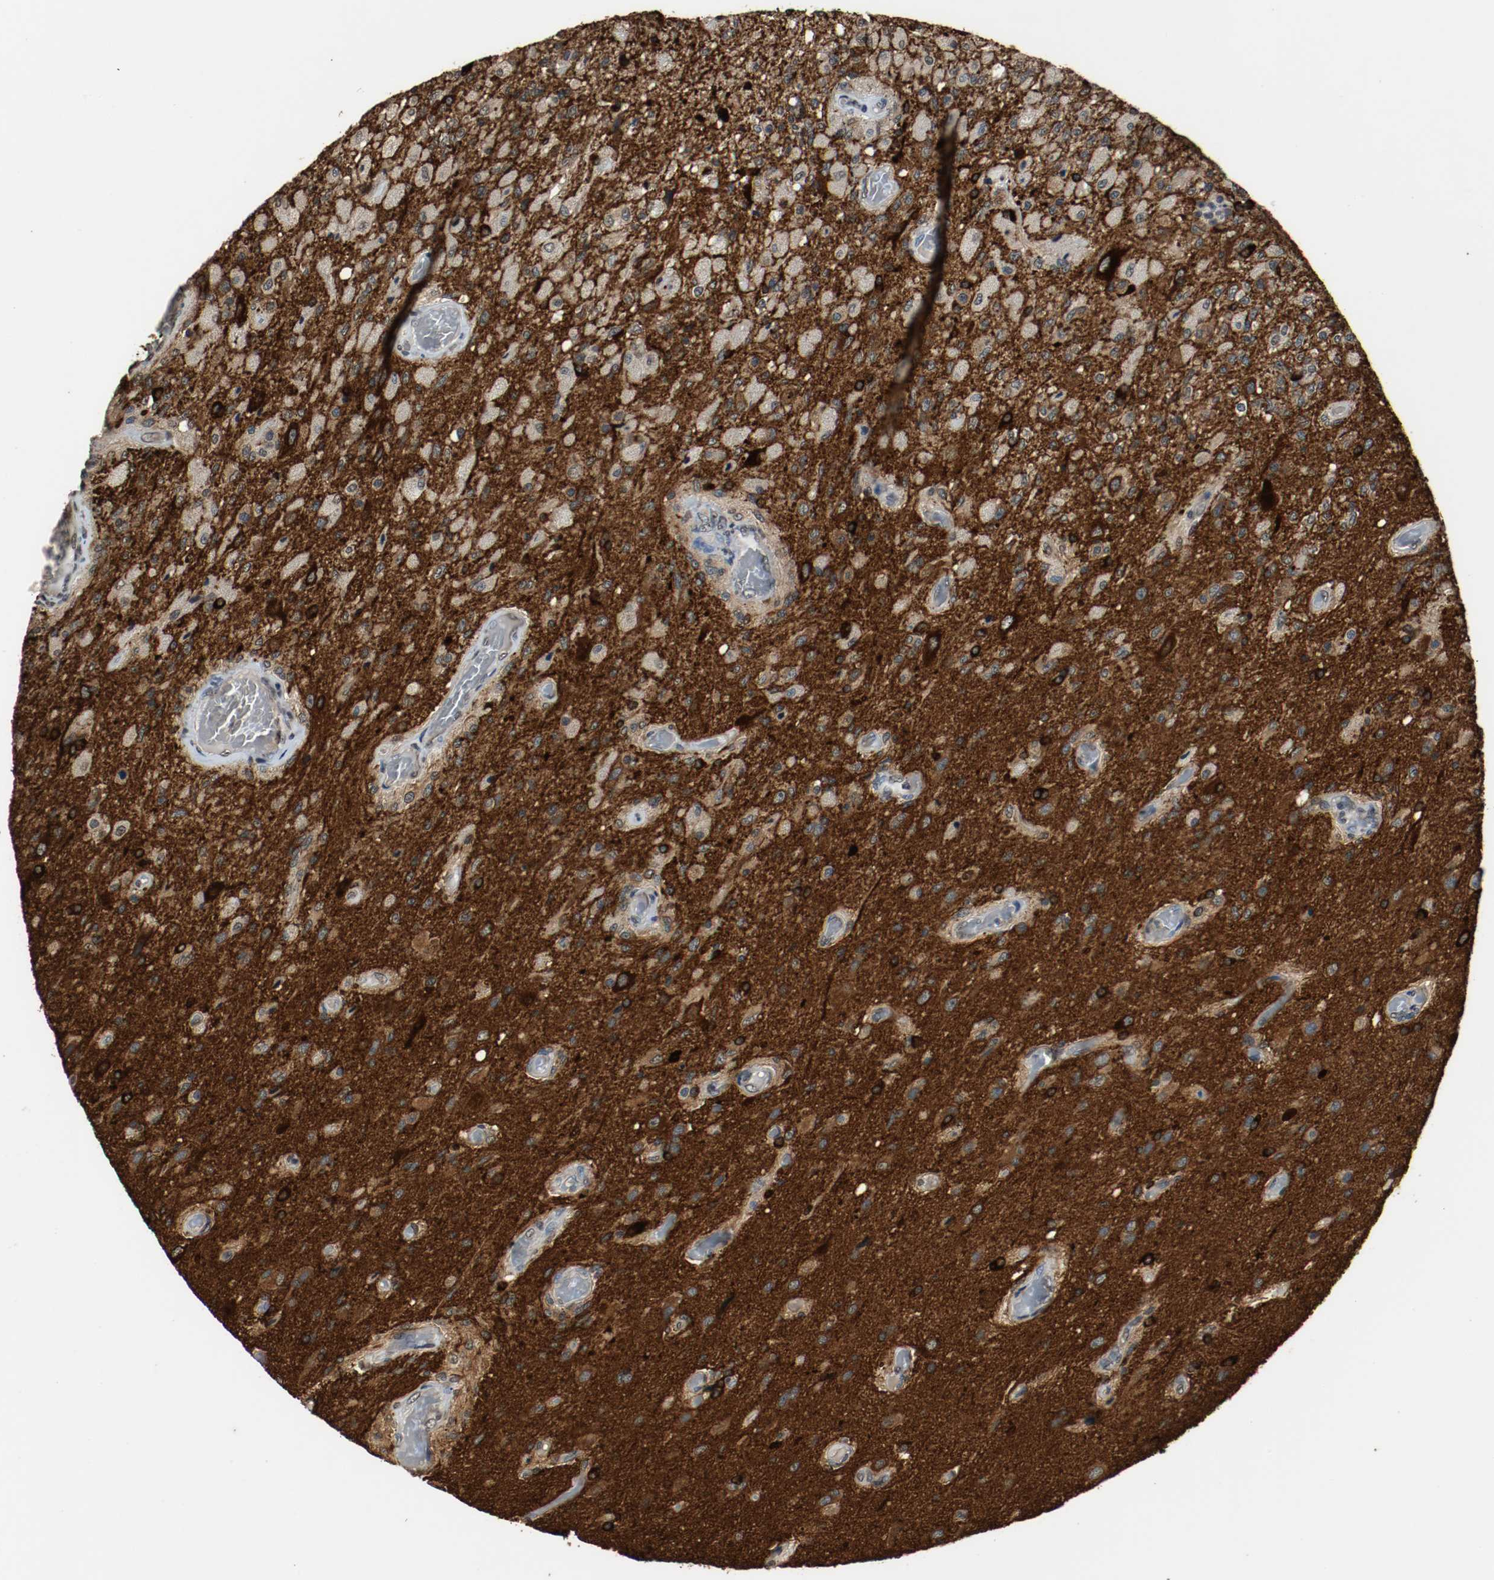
{"staining": {"intensity": "strong", "quantity": ">75%", "location": "cytoplasmic/membranous"}, "tissue": "glioma", "cell_type": "Tumor cells", "image_type": "cancer", "snomed": [{"axis": "morphology", "description": "Normal tissue, NOS"}, {"axis": "morphology", "description": "Glioma, malignant, High grade"}, {"axis": "topography", "description": "Cerebral cortex"}], "caption": "Protein expression analysis of malignant glioma (high-grade) shows strong cytoplasmic/membranous staining in about >75% of tumor cells. The staining was performed using DAB to visualize the protein expression in brown, while the nuclei were stained in blue with hematoxylin (Magnification: 20x).", "gene": "RTN4", "patient": {"sex": "male", "age": 77}}